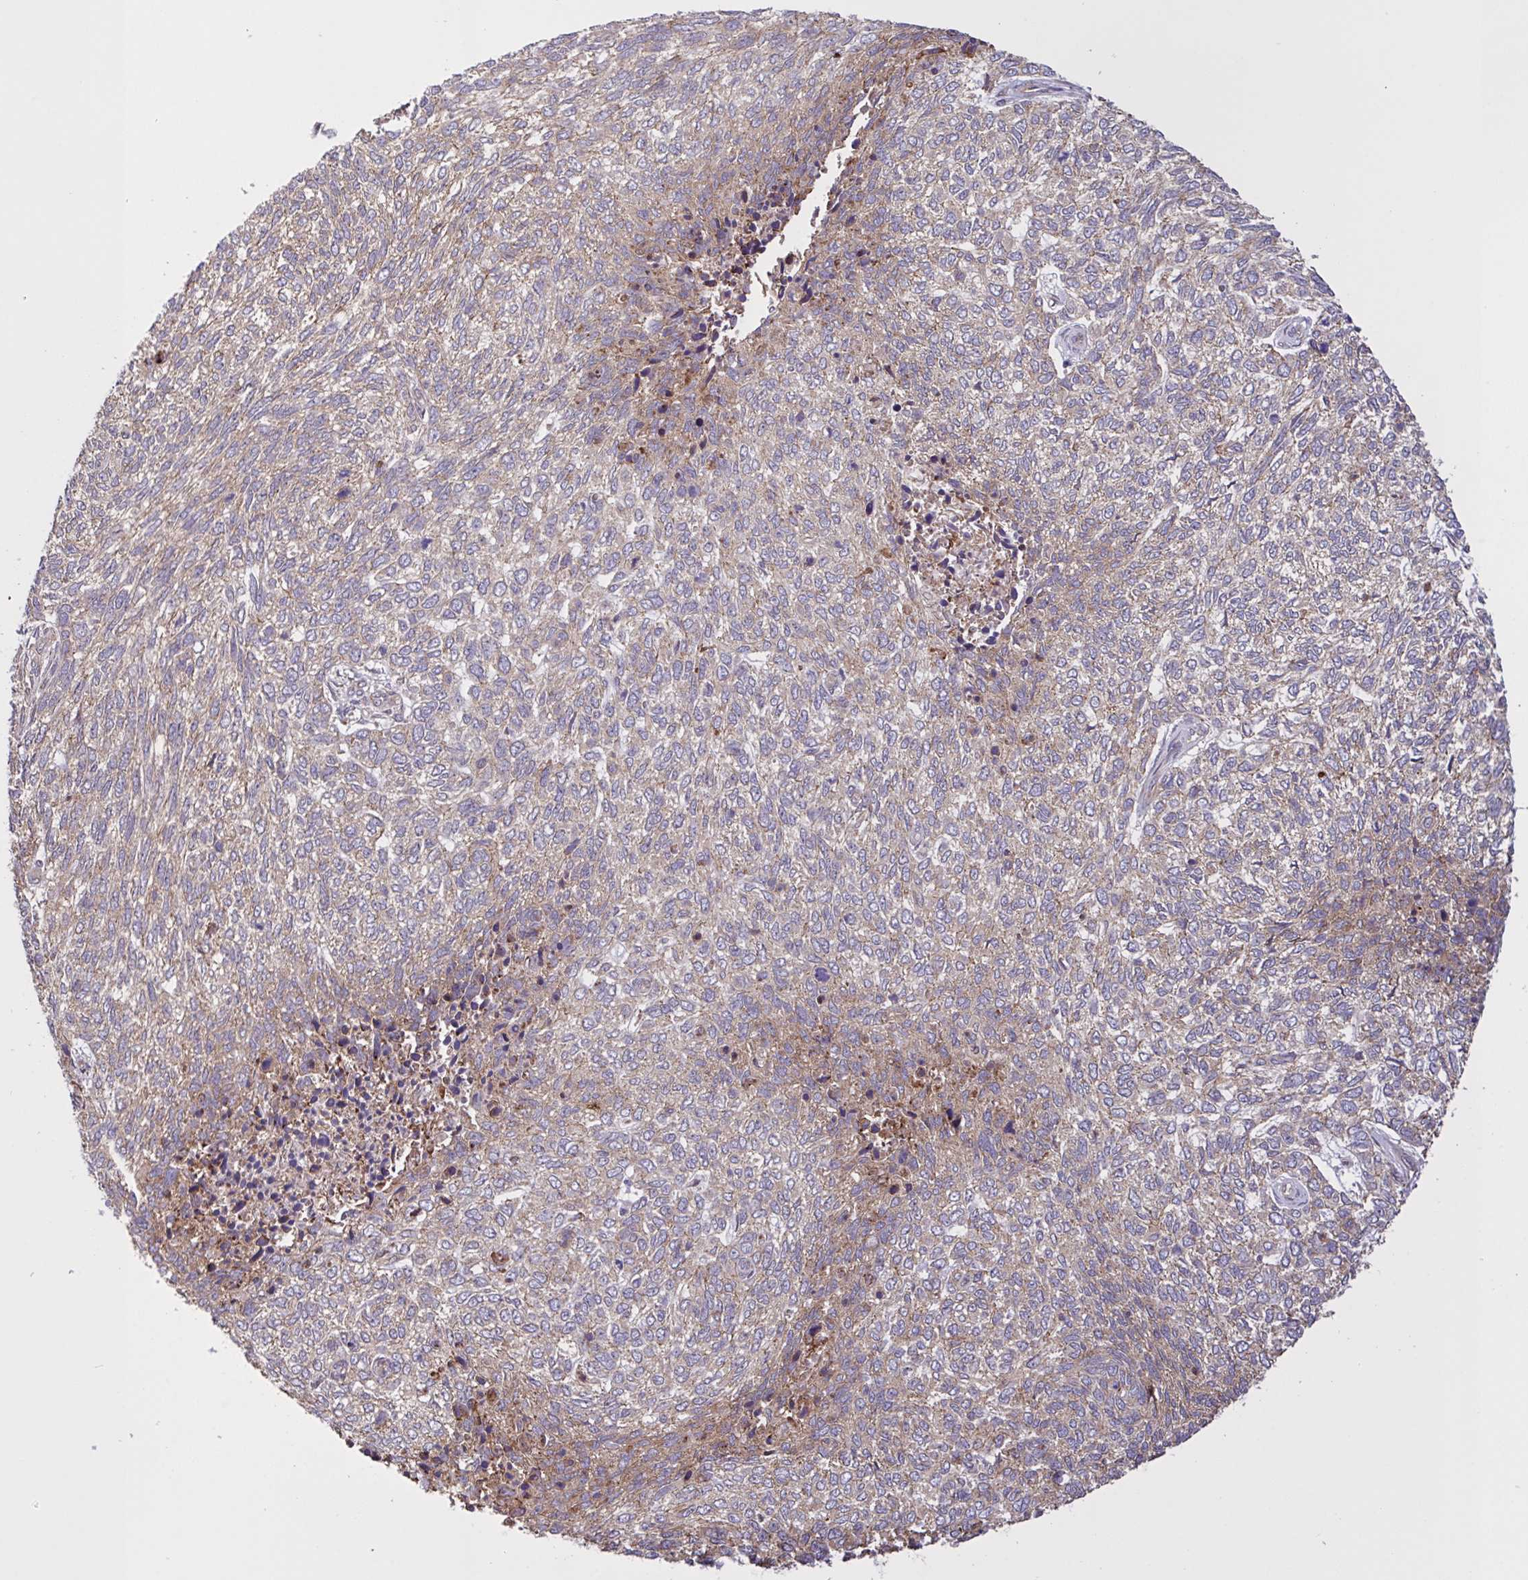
{"staining": {"intensity": "weak", "quantity": "25%-75%", "location": "cytoplasmic/membranous"}, "tissue": "skin cancer", "cell_type": "Tumor cells", "image_type": "cancer", "snomed": [{"axis": "morphology", "description": "Basal cell carcinoma"}, {"axis": "topography", "description": "Skin"}], "caption": "A photomicrograph of human skin cancer stained for a protein displays weak cytoplasmic/membranous brown staining in tumor cells.", "gene": "INTS10", "patient": {"sex": "female", "age": 65}}